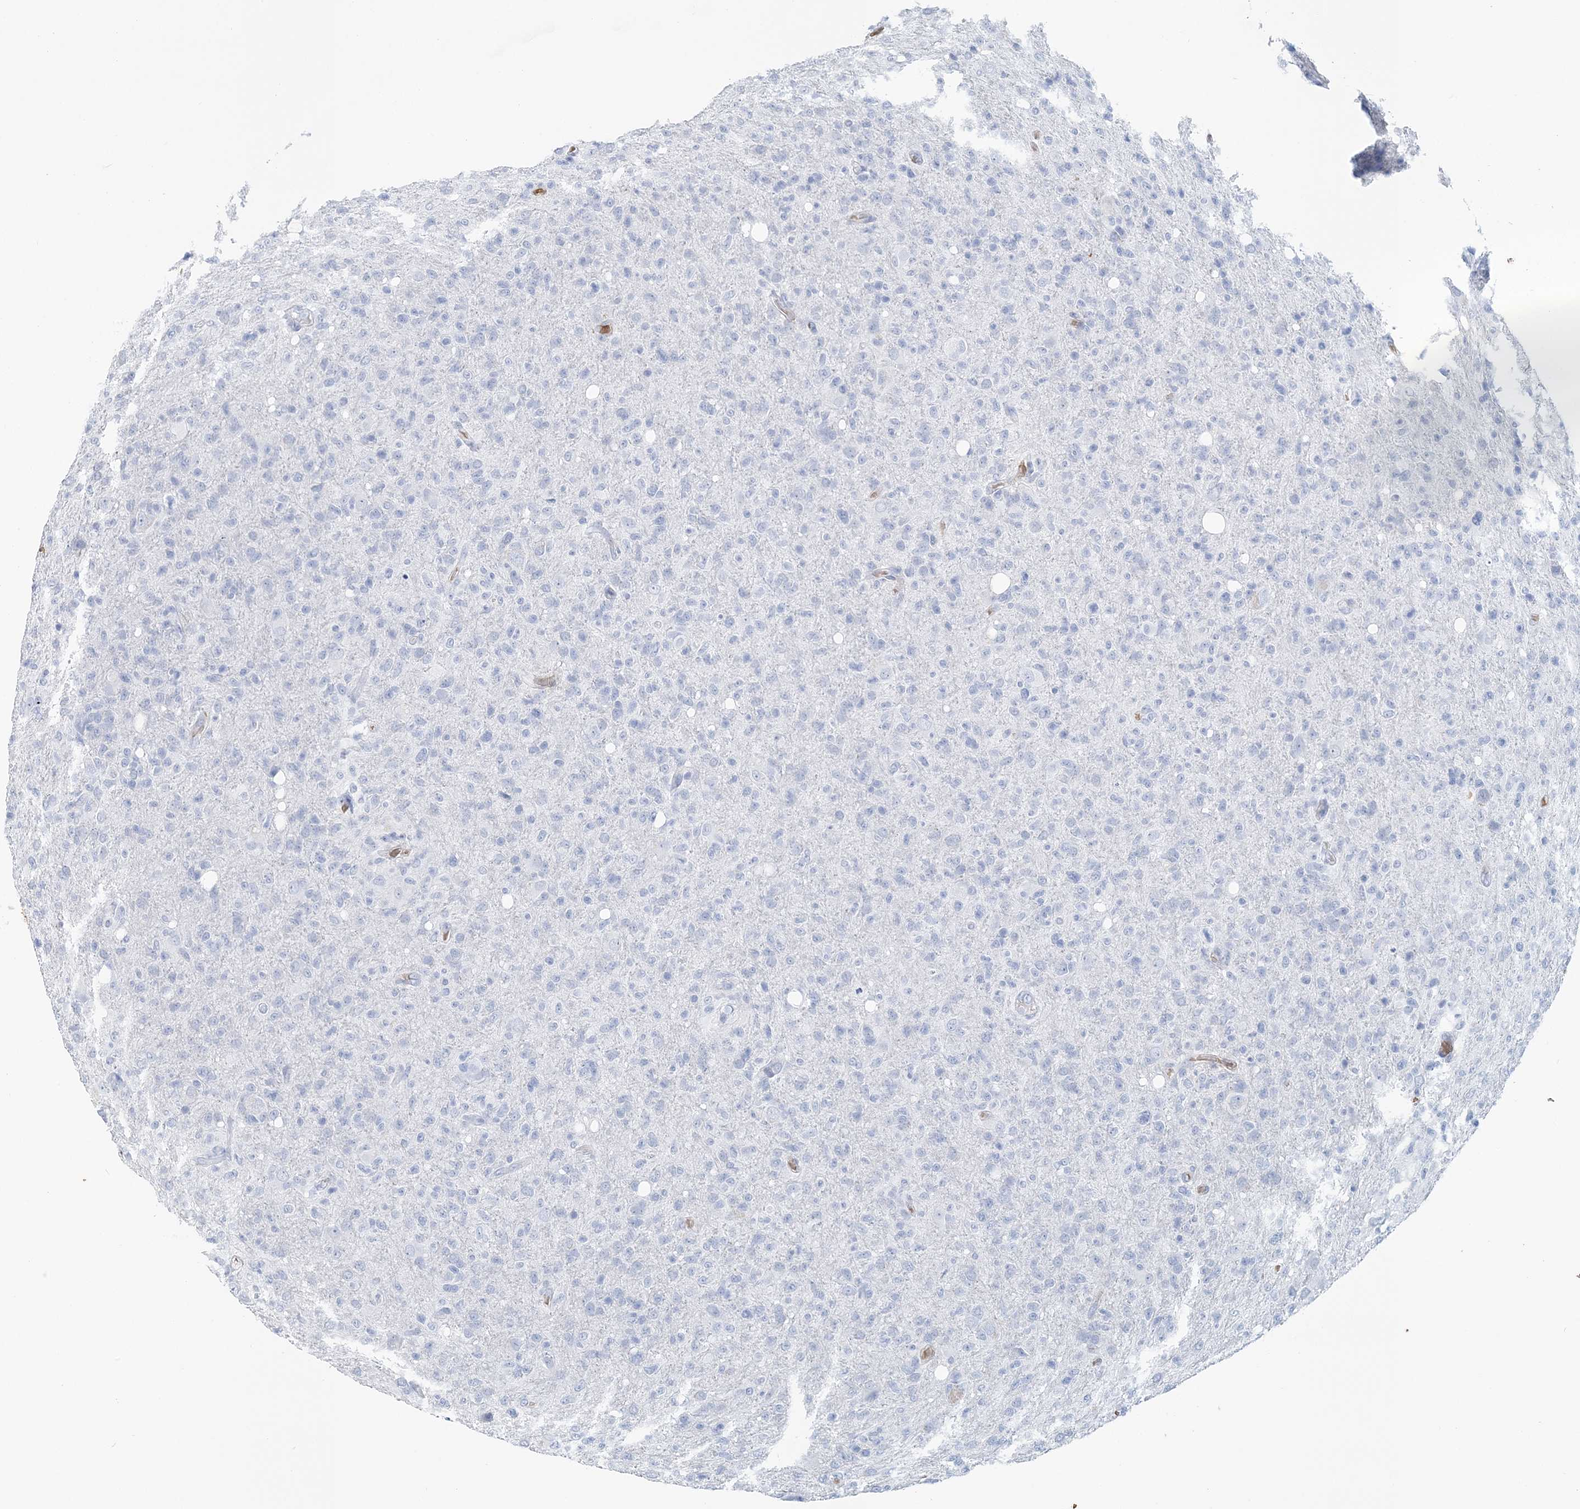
{"staining": {"intensity": "negative", "quantity": "none", "location": "none"}, "tissue": "glioma", "cell_type": "Tumor cells", "image_type": "cancer", "snomed": [{"axis": "morphology", "description": "Glioma, malignant, High grade"}, {"axis": "topography", "description": "Brain"}], "caption": "Tumor cells are negative for brown protein staining in high-grade glioma (malignant).", "gene": "HBD", "patient": {"sex": "female", "age": 57}}